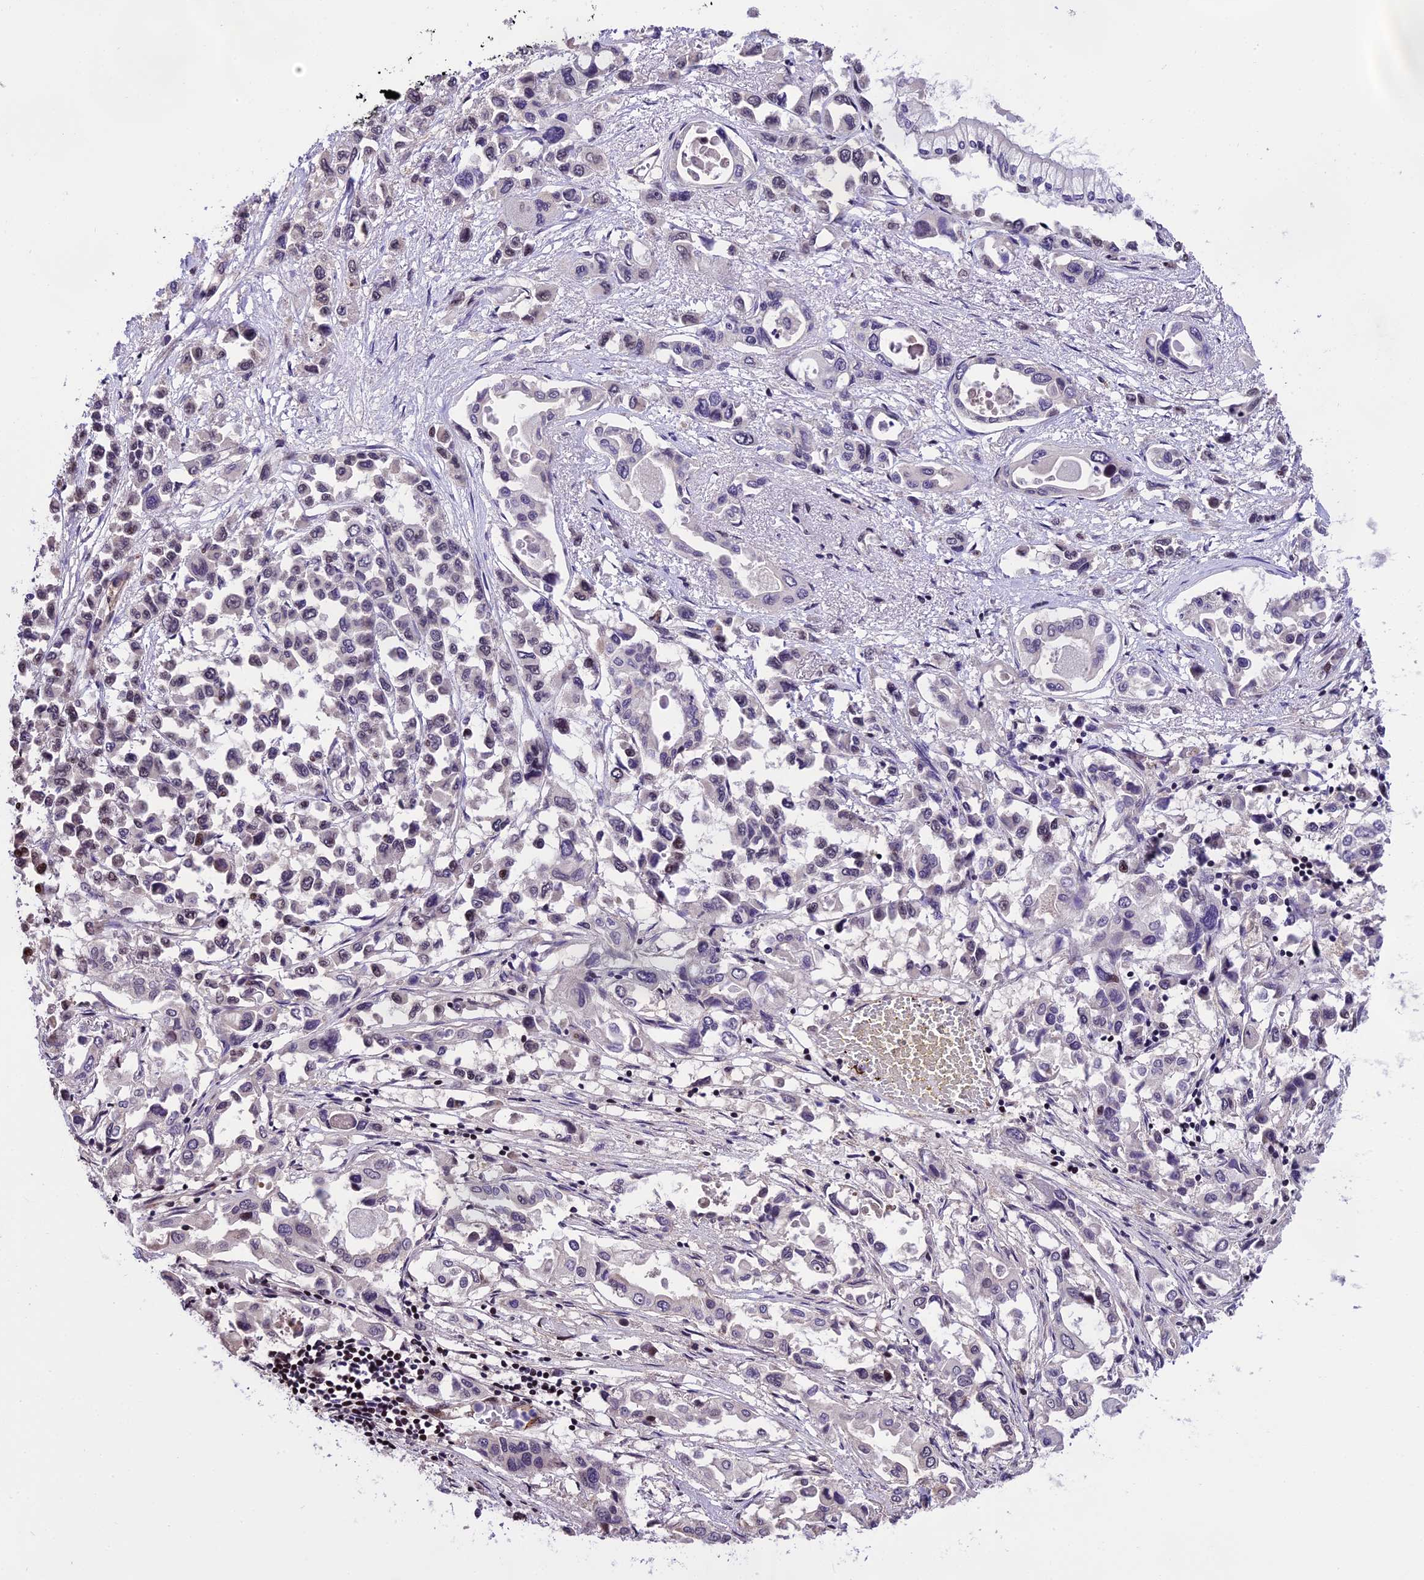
{"staining": {"intensity": "negative", "quantity": "none", "location": "none"}, "tissue": "pancreatic cancer", "cell_type": "Tumor cells", "image_type": "cancer", "snomed": [{"axis": "morphology", "description": "Adenocarcinoma, NOS"}, {"axis": "topography", "description": "Pancreas"}], "caption": "DAB immunohistochemical staining of adenocarcinoma (pancreatic) shows no significant positivity in tumor cells.", "gene": "POLR3E", "patient": {"sex": "male", "age": 92}}